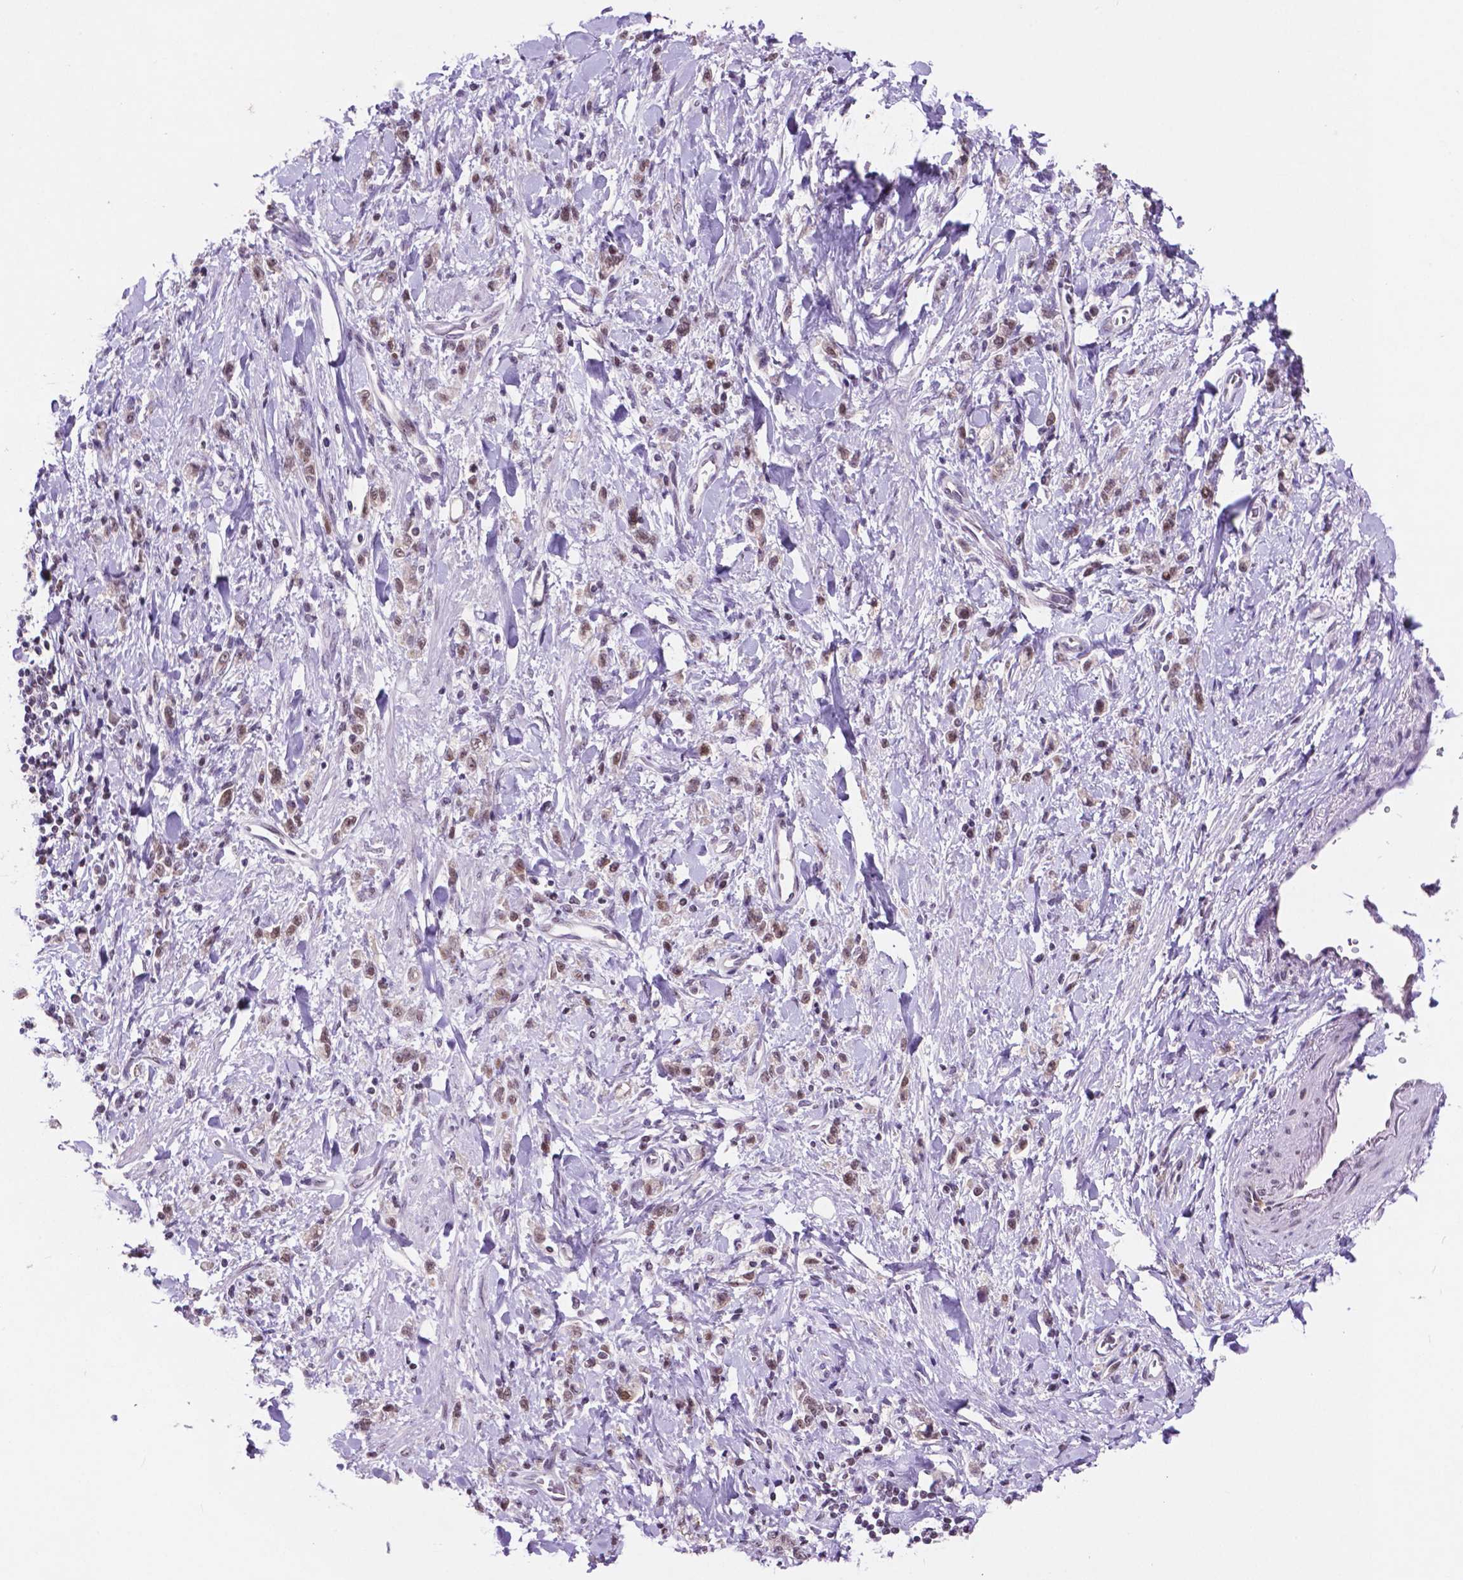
{"staining": {"intensity": "moderate", "quantity": ">75%", "location": "nuclear"}, "tissue": "stomach cancer", "cell_type": "Tumor cells", "image_type": "cancer", "snomed": [{"axis": "morphology", "description": "Adenocarcinoma, NOS"}, {"axis": "topography", "description": "Stomach"}], "caption": "Human stomach adenocarcinoma stained for a protein (brown) demonstrates moderate nuclear positive staining in about >75% of tumor cells.", "gene": "NCOR1", "patient": {"sex": "male", "age": 77}}